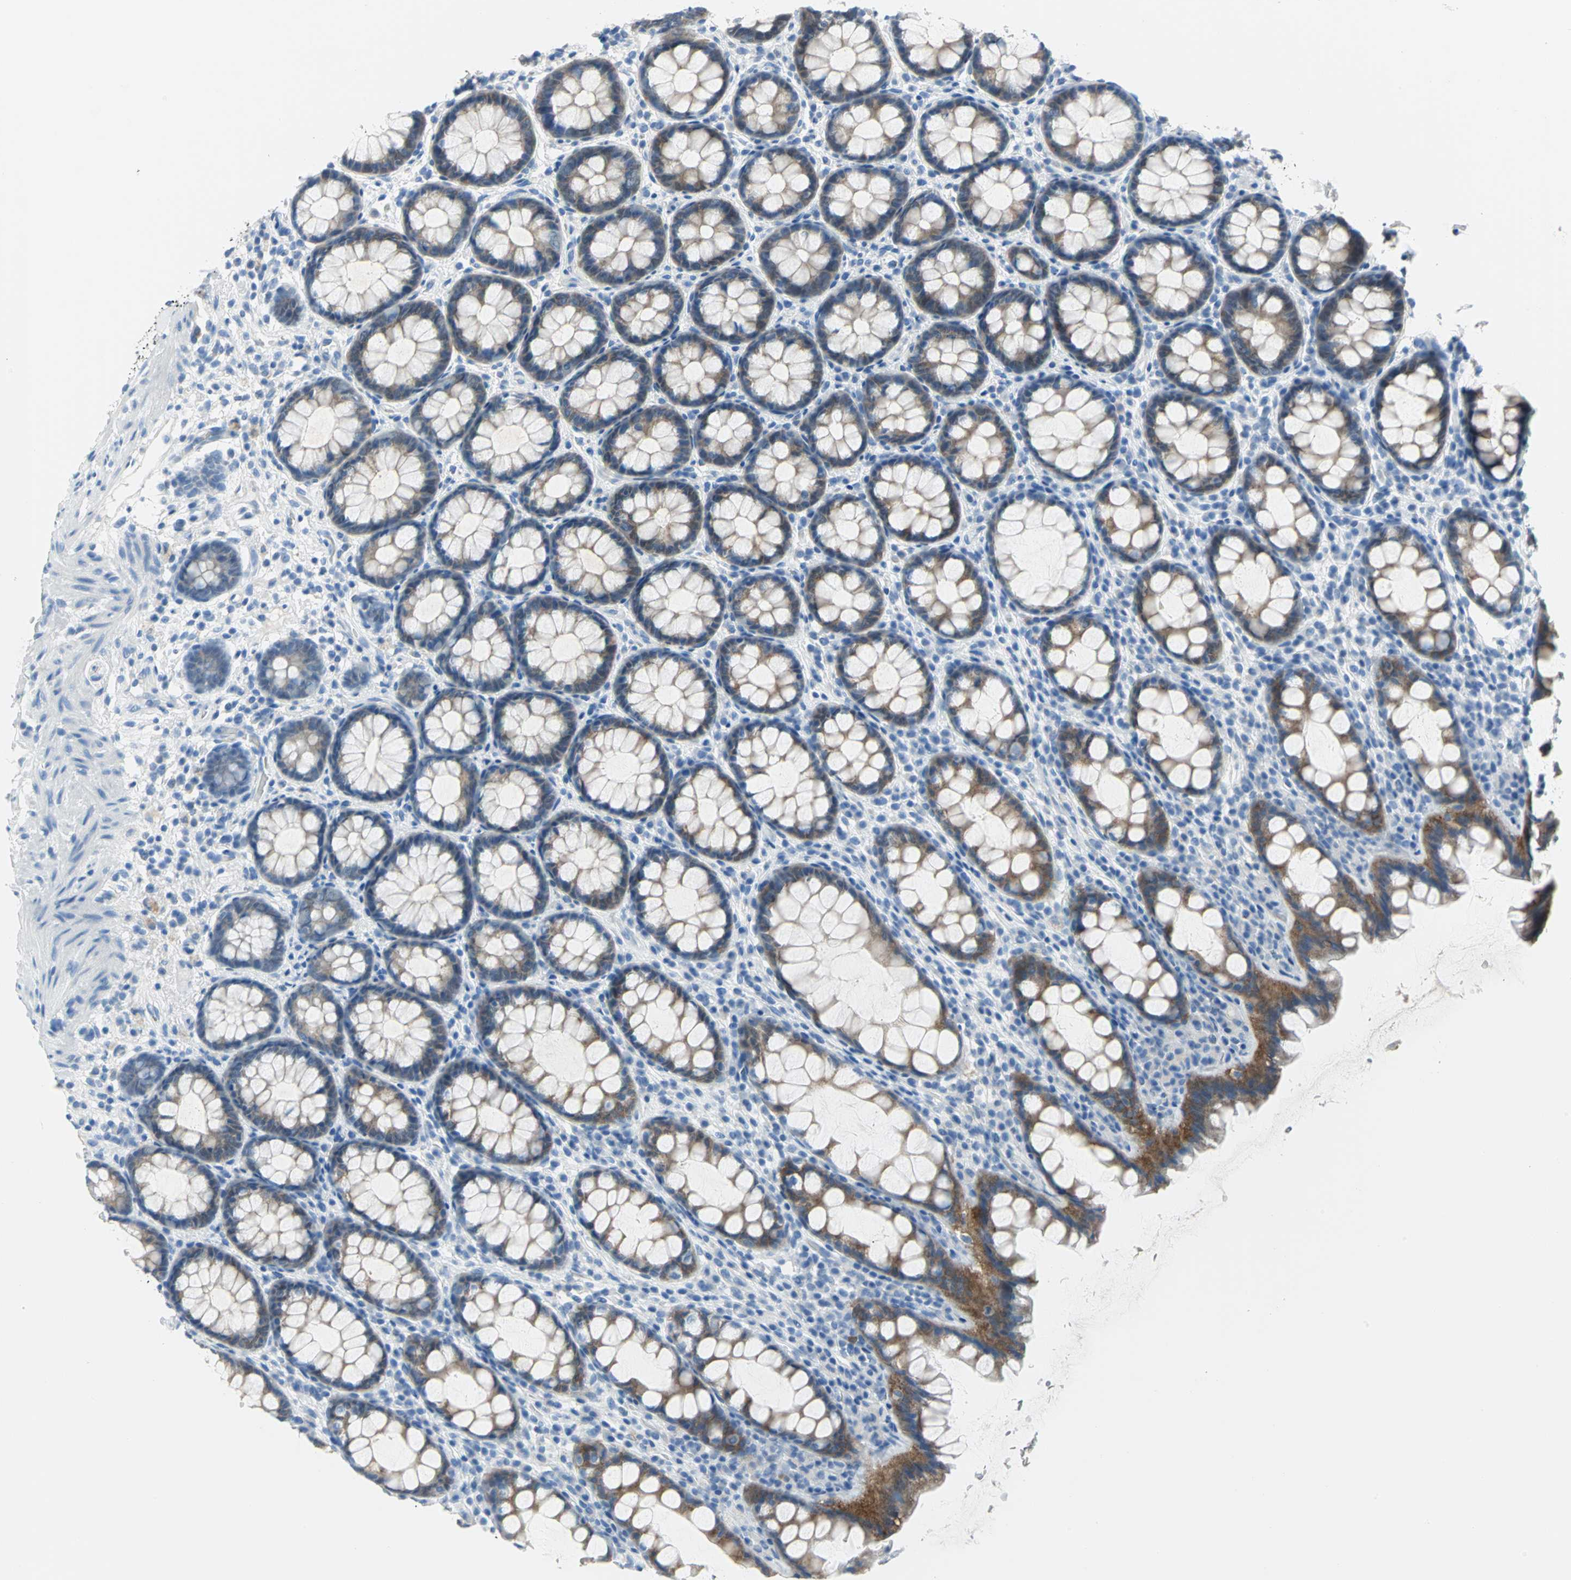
{"staining": {"intensity": "moderate", "quantity": ">75%", "location": "cytoplasmic/membranous"}, "tissue": "rectum", "cell_type": "Glandular cells", "image_type": "normal", "snomed": [{"axis": "morphology", "description": "Normal tissue, NOS"}, {"axis": "topography", "description": "Rectum"}], "caption": "Glandular cells demonstrate medium levels of moderate cytoplasmic/membranous positivity in approximately >75% of cells in benign rectum.", "gene": "SFN", "patient": {"sex": "male", "age": 92}}